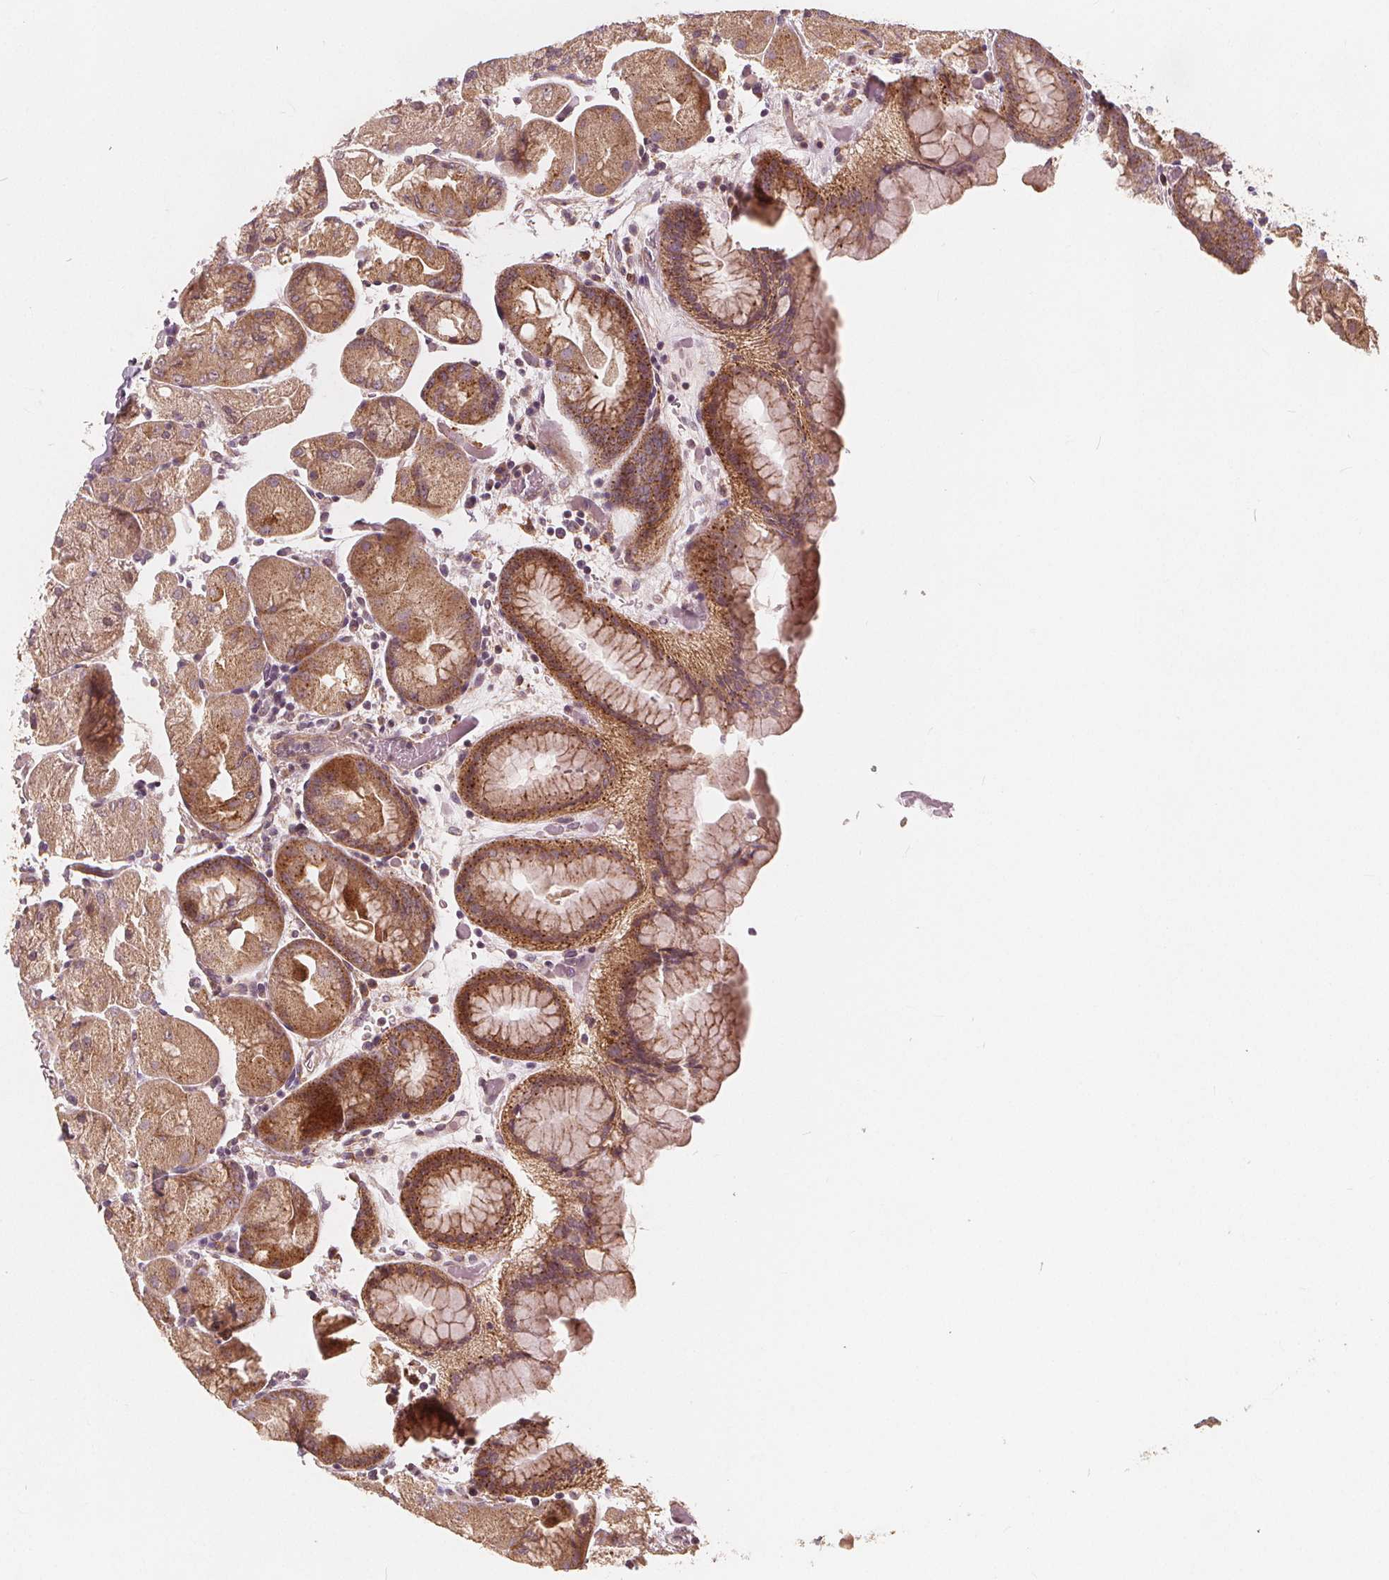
{"staining": {"intensity": "moderate", "quantity": ">75%", "location": "cytoplasmic/membranous"}, "tissue": "stomach", "cell_type": "Glandular cells", "image_type": "normal", "snomed": [{"axis": "morphology", "description": "Normal tissue, NOS"}, {"axis": "topography", "description": "Stomach, upper"}, {"axis": "topography", "description": "Stomach"}, {"axis": "topography", "description": "Stomach, lower"}], "caption": "Immunohistochemical staining of normal stomach shows medium levels of moderate cytoplasmic/membranous expression in approximately >75% of glandular cells. Using DAB (3,3'-diaminobenzidine) (brown) and hematoxylin (blue) stains, captured at high magnification using brightfield microscopy.", "gene": "SNX12", "patient": {"sex": "male", "age": 62}}